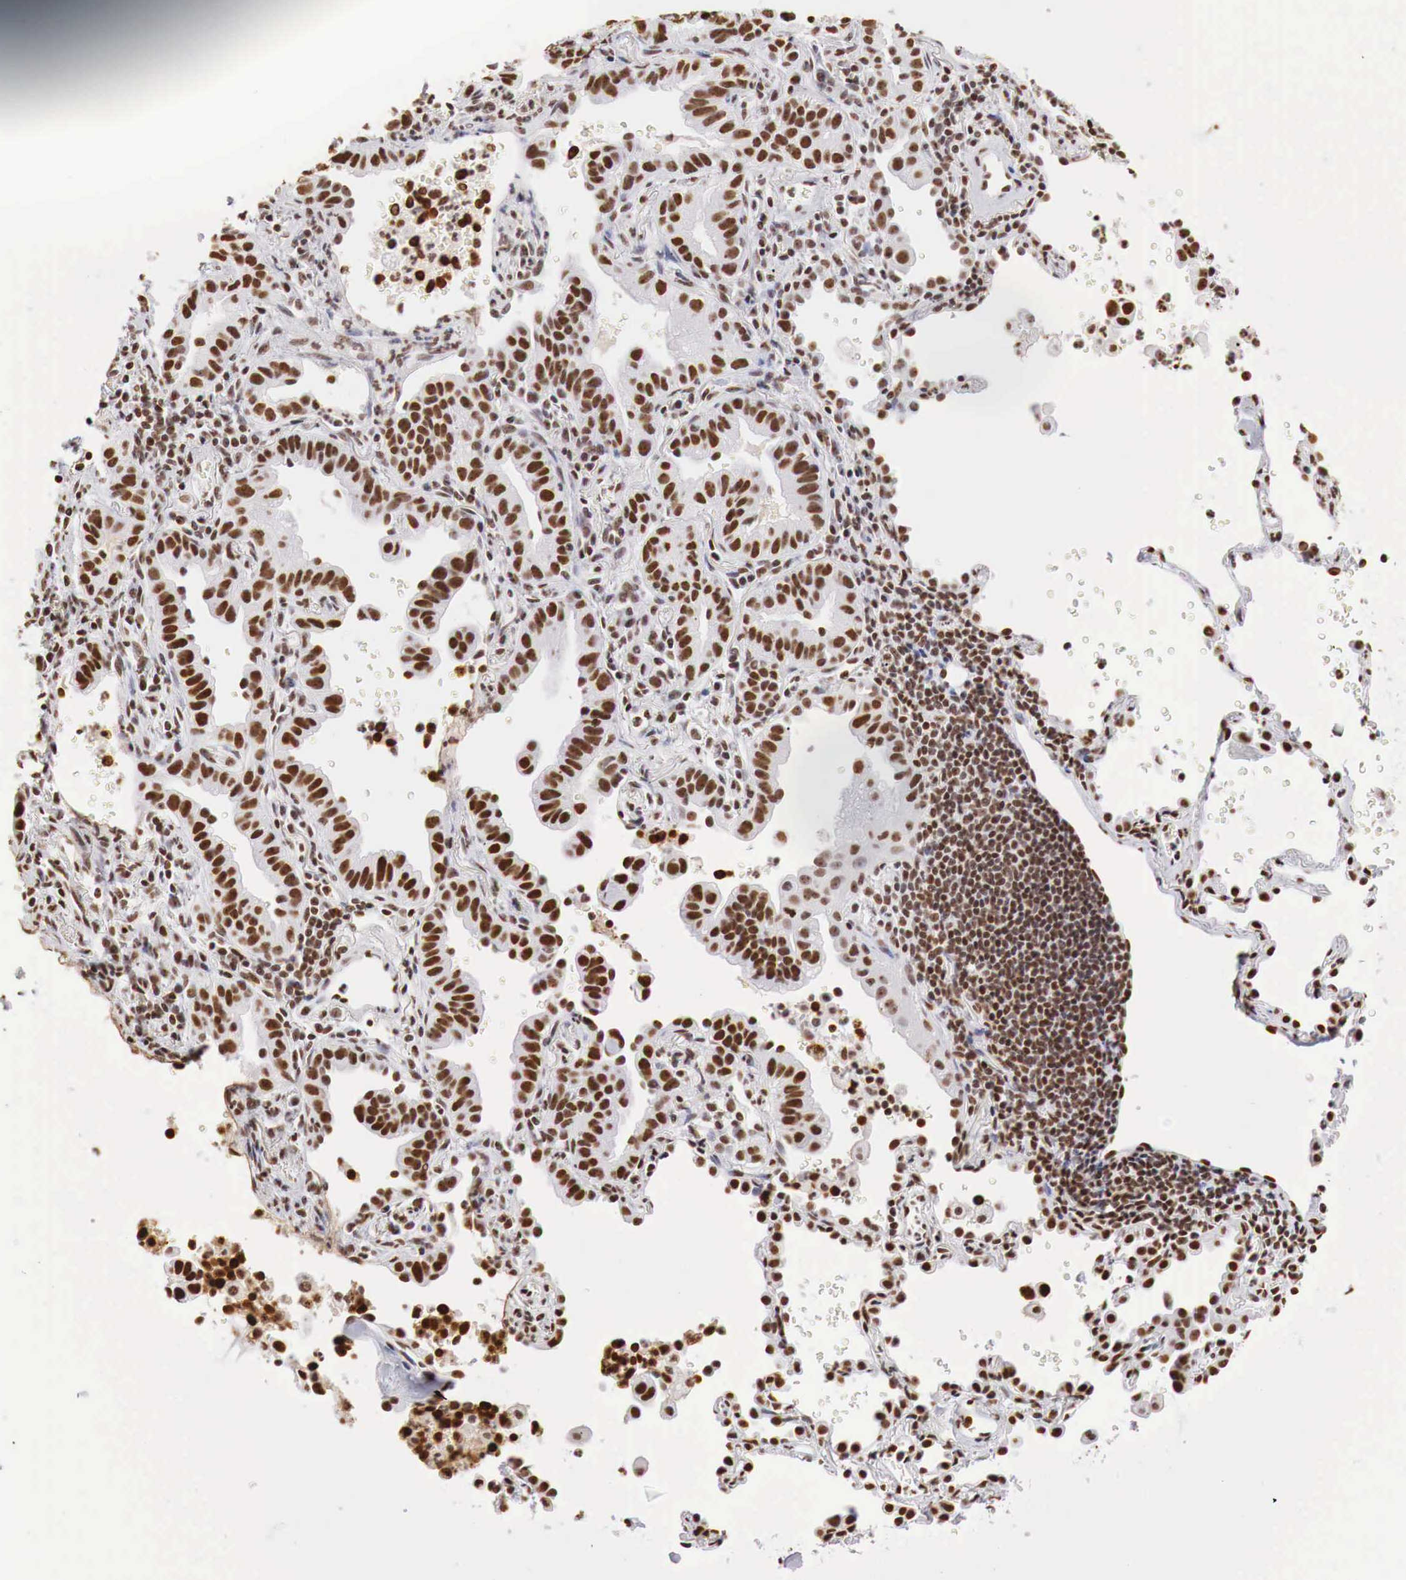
{"staining": {"intensity": "strong", "quantity": ">75%", "location": "nuclear"}, "tissue": "lung cancer", "cell_type": "Tumor cells", "image_type": "cancer", "snomed": [{"axis": "morphology", "description": "Adenocarcinoma, NOS"}, {"axis": "topography", "description": "Lung"}], "caption": "Lung adenocarcinoma stained with a brown dye shows strong nuclear positive staining in approximately >75% of tumor cells.", "gene": "DKC1", "patient": {"sex": "female", "age": 50}}